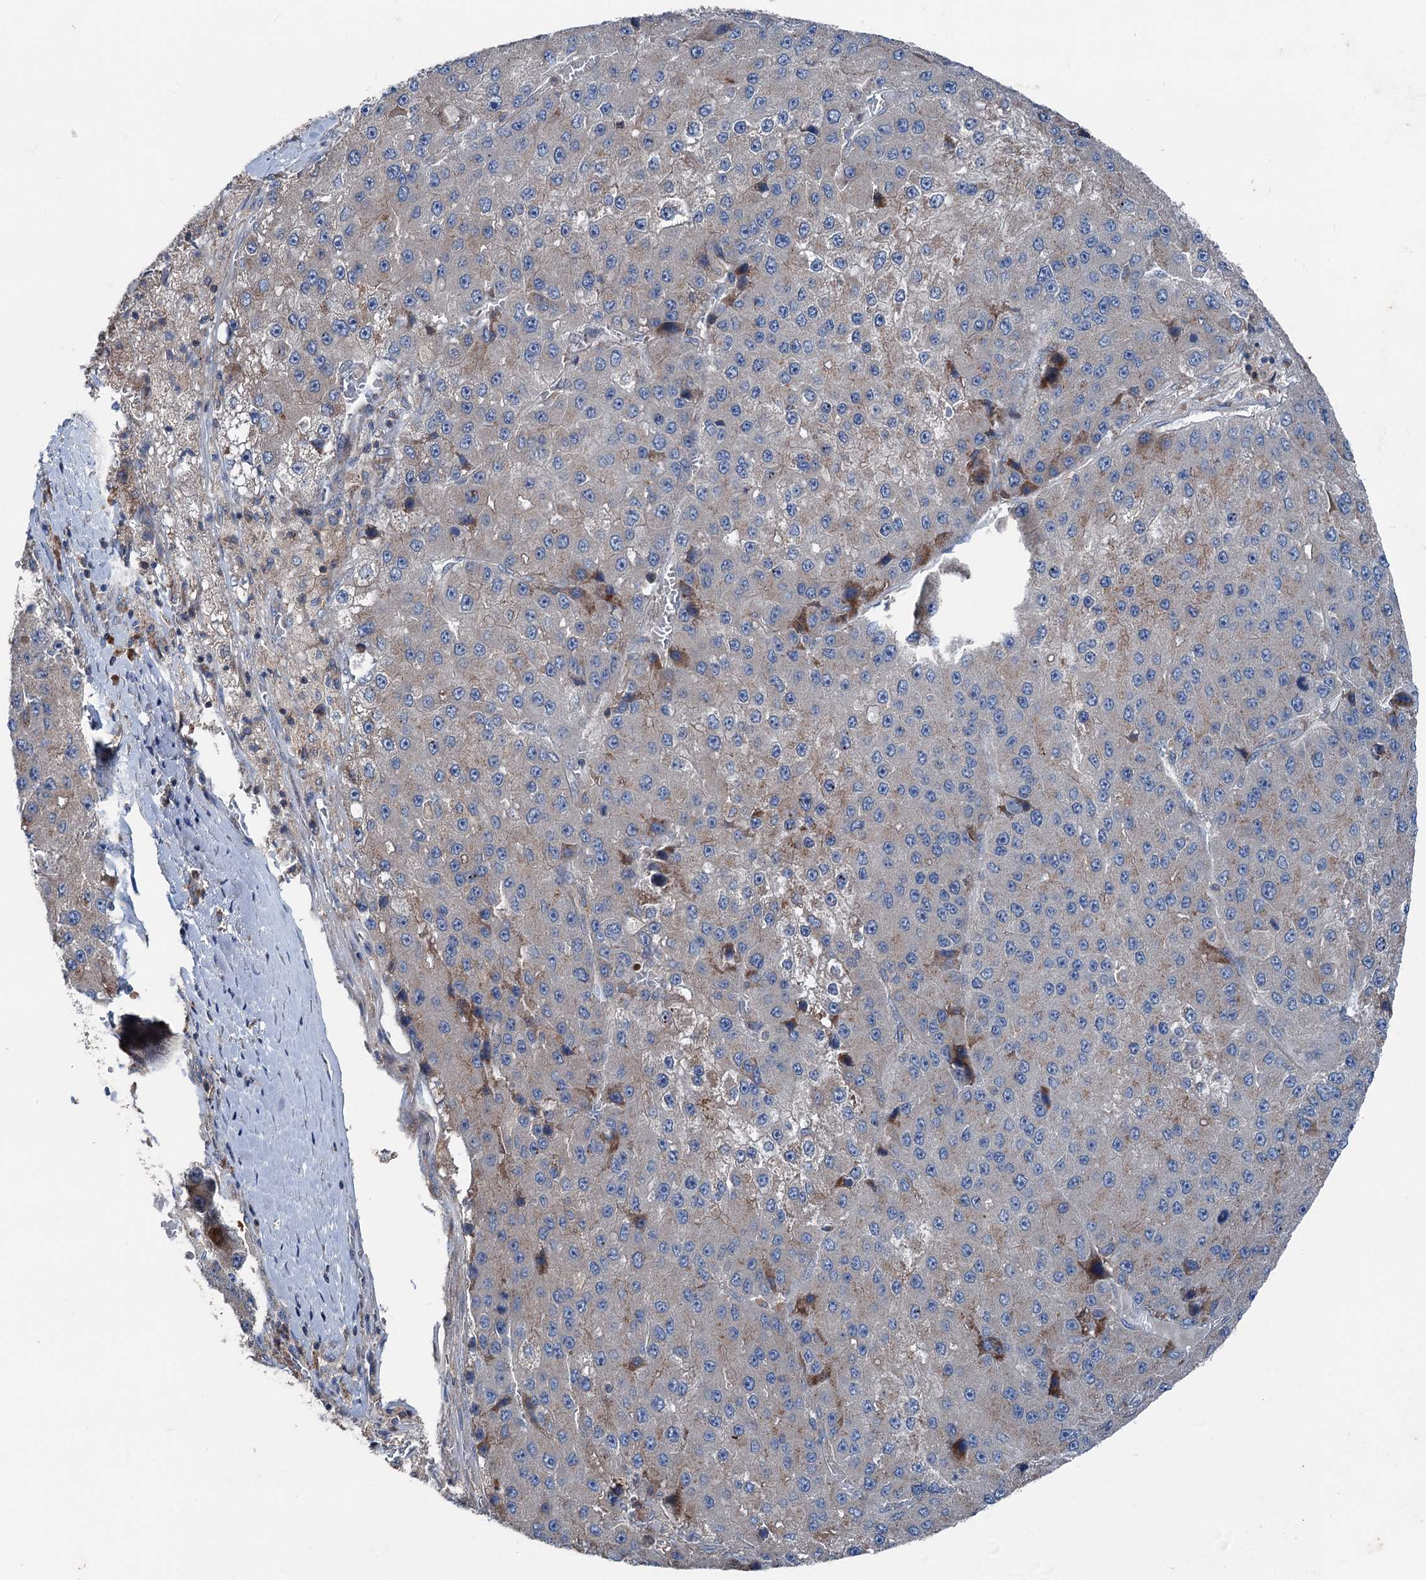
{"staining": {"intensity": "weak", "quantity": "<25%", "location": "cytoplasmic/membranous"}, "tissue": "liver cancer", "cell_type": "Tumor cells", "image_type": "cancer", "snomed": [{"axis": "morphology", "description": "Carcinoma, Hepatocellular, NOS"}, {"axis": "topography", "description": "Liver"}], "caption": "IHC histopathology image of human liver cancer stained for a protein (brown), which displays no expression in tumor cells. Nuclei are stained in blue.", "gene": "RUFY1", "patient": {"sex": "female", "age": 73}}